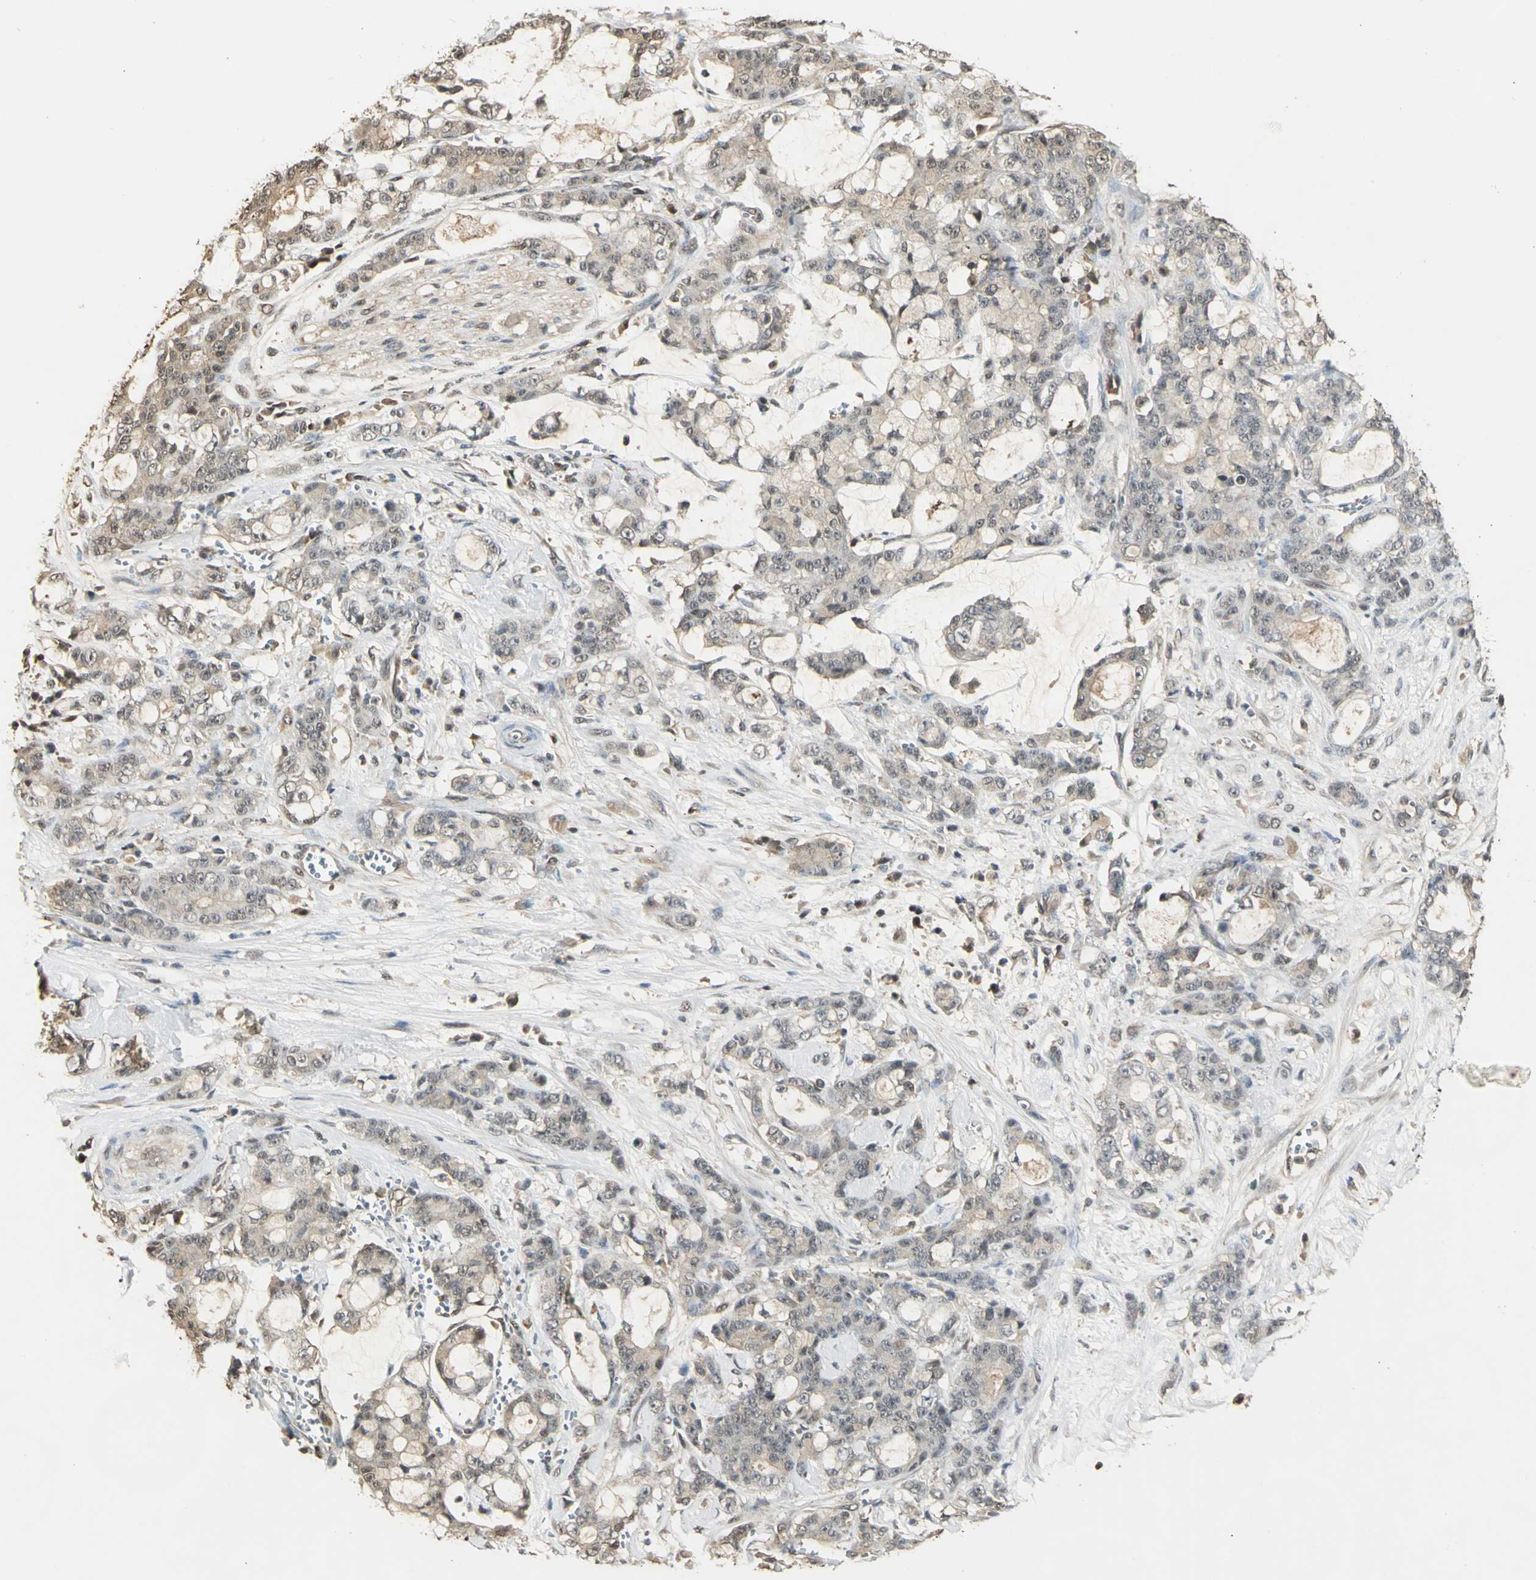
{"staining": {"intensity": "weak", "quantity": ">75%", "location": "cytoplasmic/membranous"}, "tissue": "pancreatic cancer", "cell_type": "Tumor cells", "image_type": "cancer", "snomed": [{"axis": "morphology", "description": "Adenocarcinoma, NOS"}, {"axis": "topography", "description": "Pancreas"}], "caption": "Tumor cells exhibit low levels of weak cytoplasmic/membranous expression in about >75% of cells in human pancreatic cancer (adenocarcinoma).", "gene": "PARK7", "patient": {"sex": "female", "age": 73}}